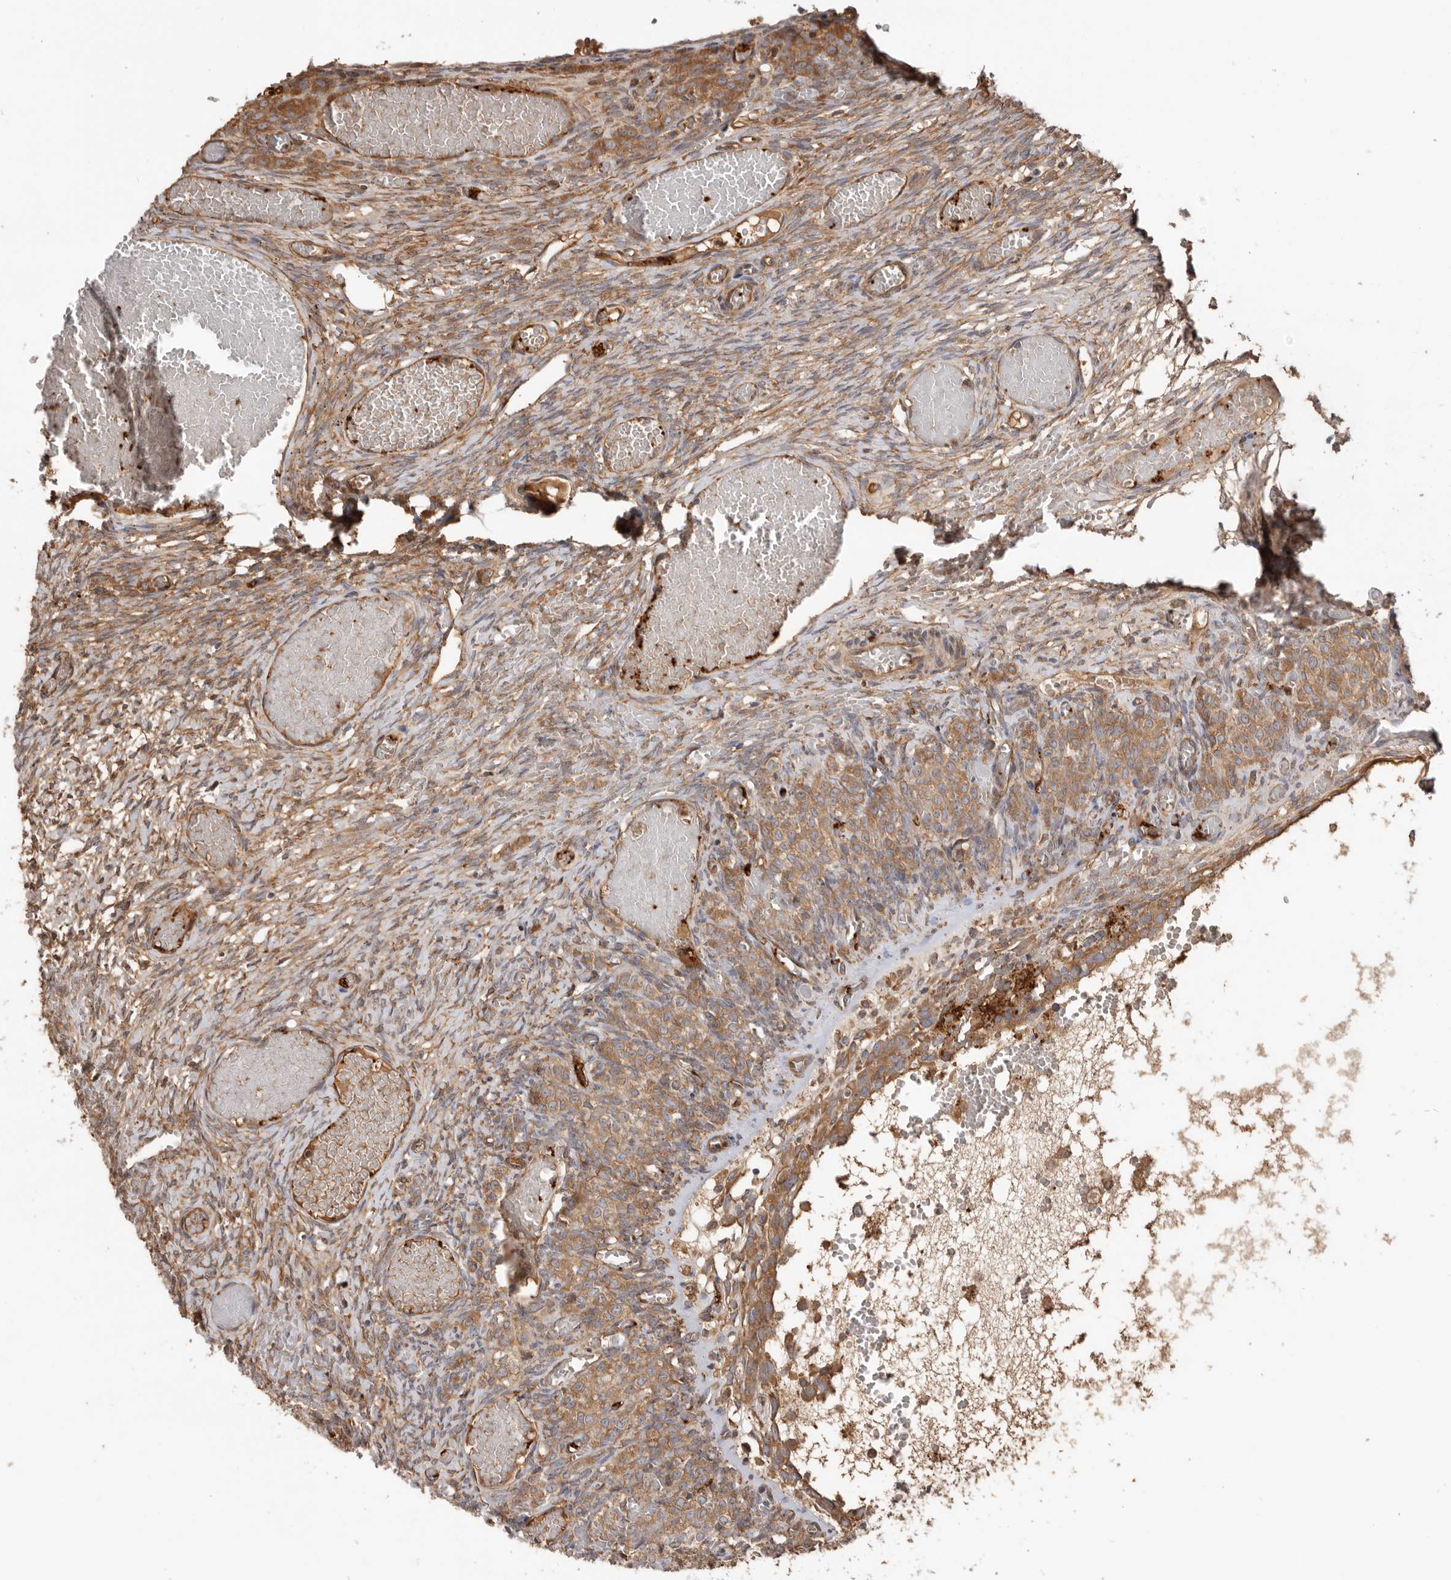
{"staining": {"intensity": "moderate", "quantity": "25%-75%", "location": "cytoplasmic/membranous"}, "tissue": "ovary", "cell_type": "Ovarian stroma cells", "image_type": "normal", "snomed": [{"axis": "morphology", "description": "Adenocarcinoma, NOS"}, {"axis": "topography", "description": "Endometrium"}], "caption": "Brown immunohistochemical staining in benign human ovary displays moderate cytoplasmic/membranous positivity in about 25%-75% of ovarian stroma cells.", "gene": "CDC42BPB", "patient": {"sex": "female", "age": 32}}